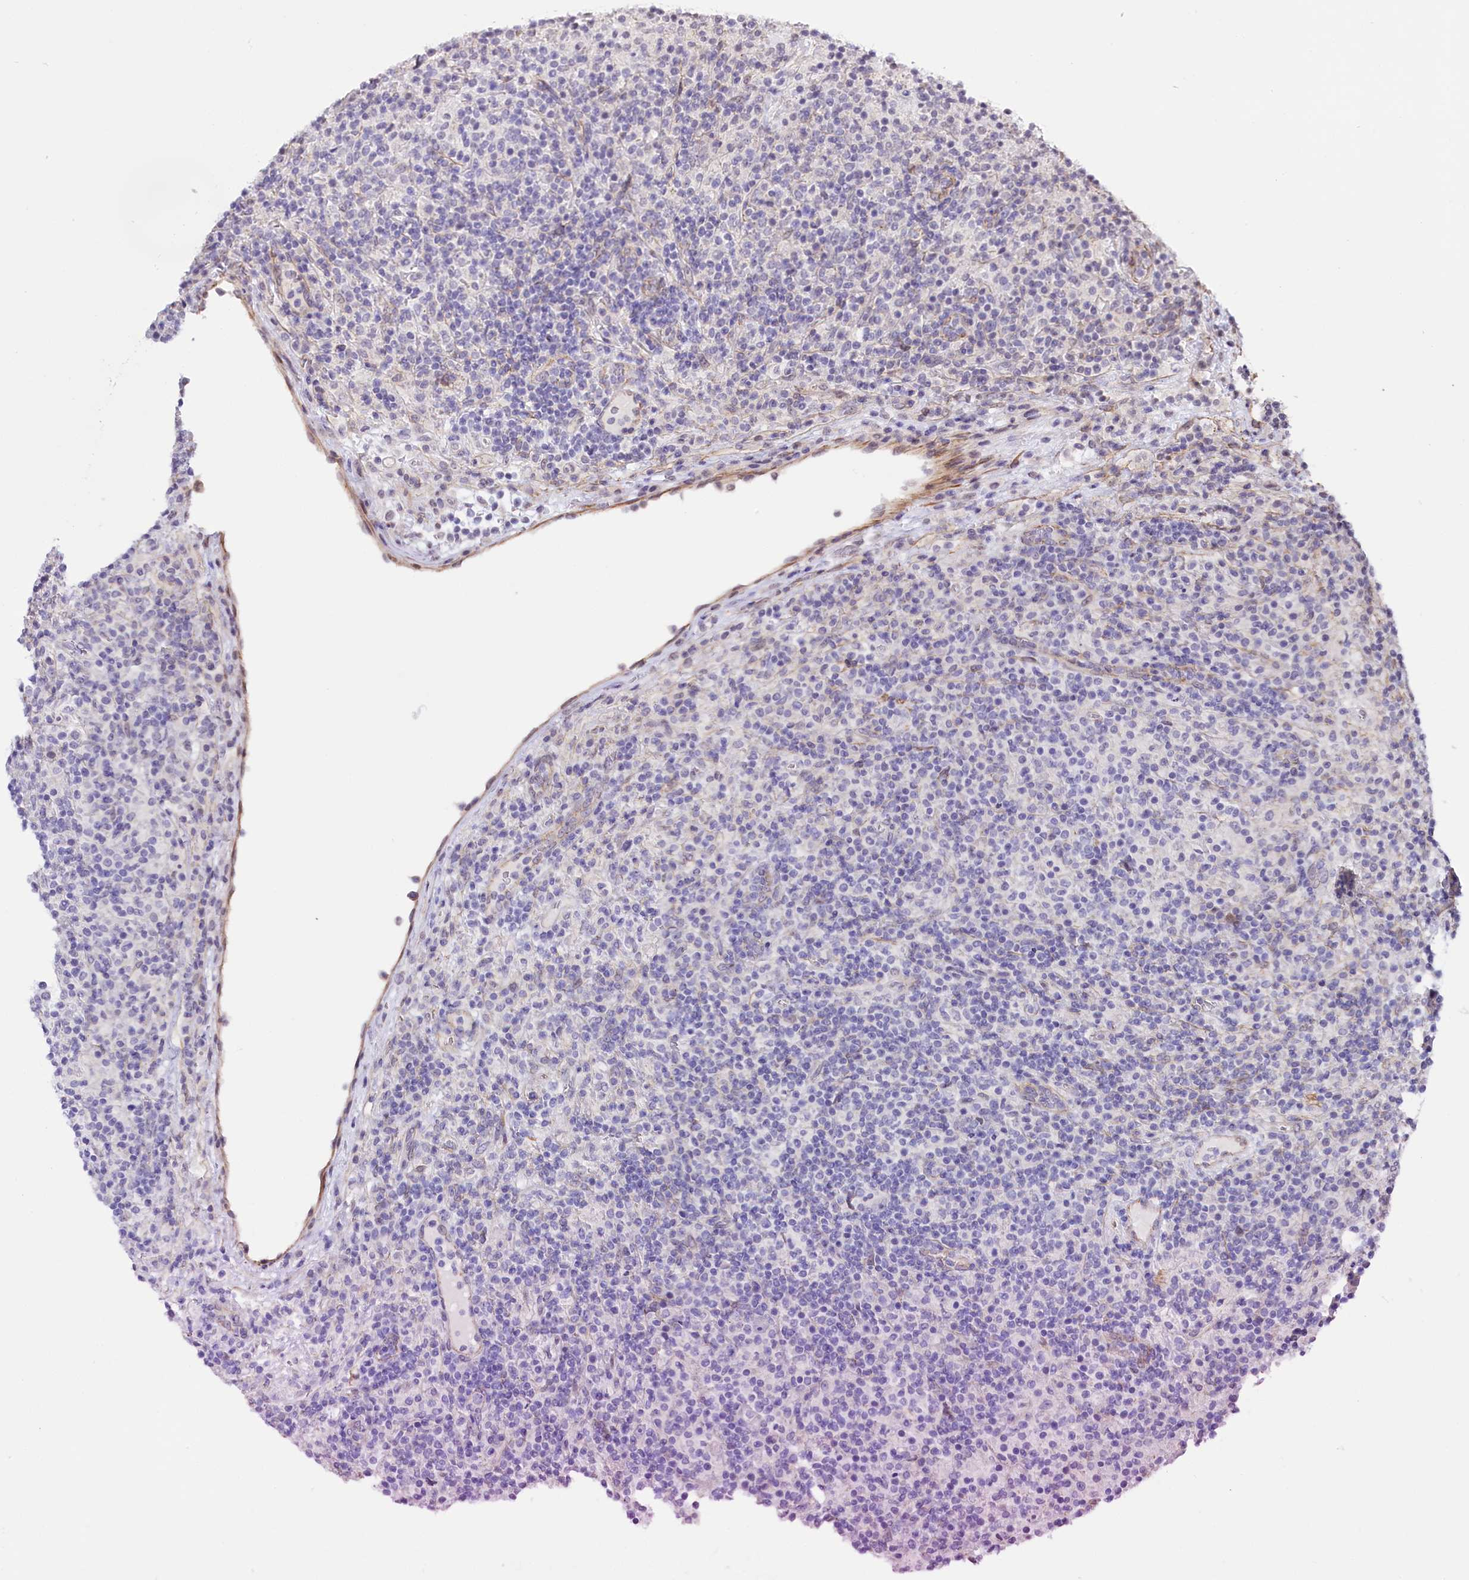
{"staining": {"intensity": "negative", "quantity": "none", "location": "none"}, "tissue": "lymphoma", "cell_type": "Tumor cells", "image_type": "cancer", "snomed": [{"axis": "morphology", "description": "Hodgkin's disease, NOS"}, {"axis": "topography", "description": "Lymph node"}], "caption": "IHC of lymphoma shows no staining in tumor cells.", "gene": "ST7", "patient": {"sex": "male", "age": 70}}